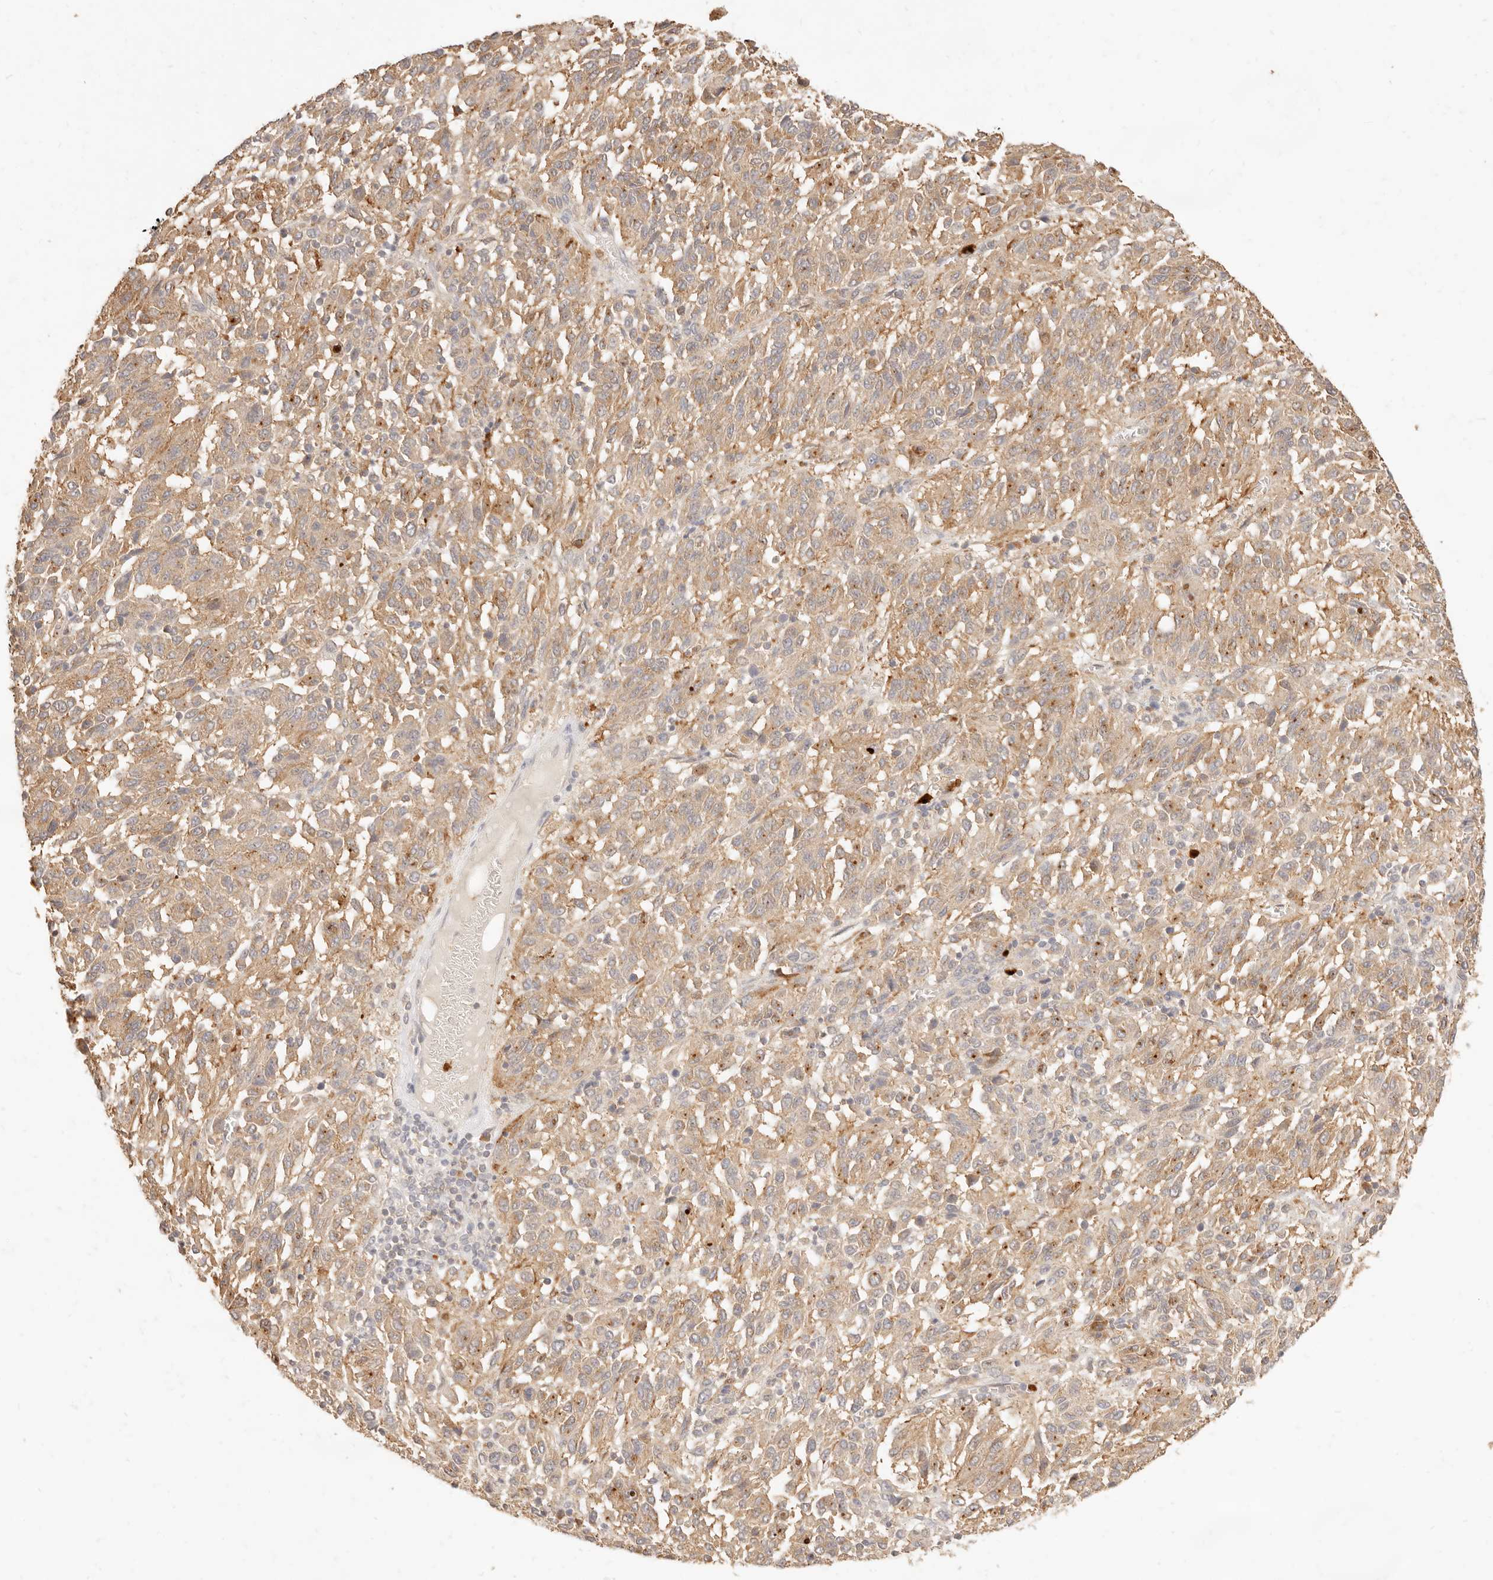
{"staining": {"intensity": "weak", "quantity": ">75%", "location": "cytoplasmic/membranous"}, "tissue": "melanoma", "cell_type": "Tumor cells", "image_type": "cancer", "snomed": [{"axis": "morphology", "description": "Malignant melanoma, Metastatic site"}, {"axis": "topography", "description": "Lung"}], "caption": "Protein analysis of malignant melanoma (metastatic site) tissue shows weak cytoplasmic/membranous expression in about >75% of tumor cells.", "gene": "TMTC2", "patient": {"sex": "male", "age": 64}}